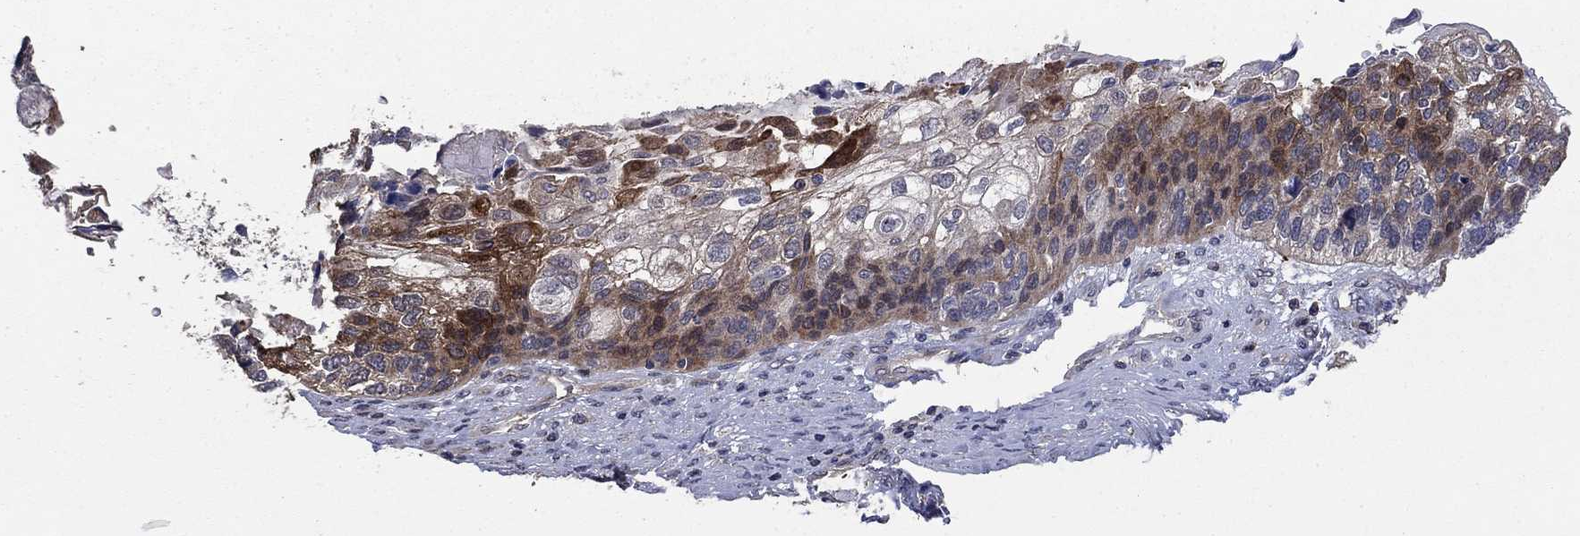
{"staining": {"intensity": "moderate", "quantity": "<25%", "location": "cytoplasmic/membranous"}, "tissue": "lung cancer", "cell_type": "Tumor cells", "image_type": "cancer", "snomed": [{"axis": "morphology", "description": "Squamous cell carcinoma, NOS"}, {"axis": "topography", "description": "Lung"}], "caption": "Squamous cell carcinoma (lung) stained with IHC reveals moderate cytoplasmic/membranous expression in about <25% of tumor cells.", "gene": "DVL1", "patient": {"sex": "male", "age": 69}}